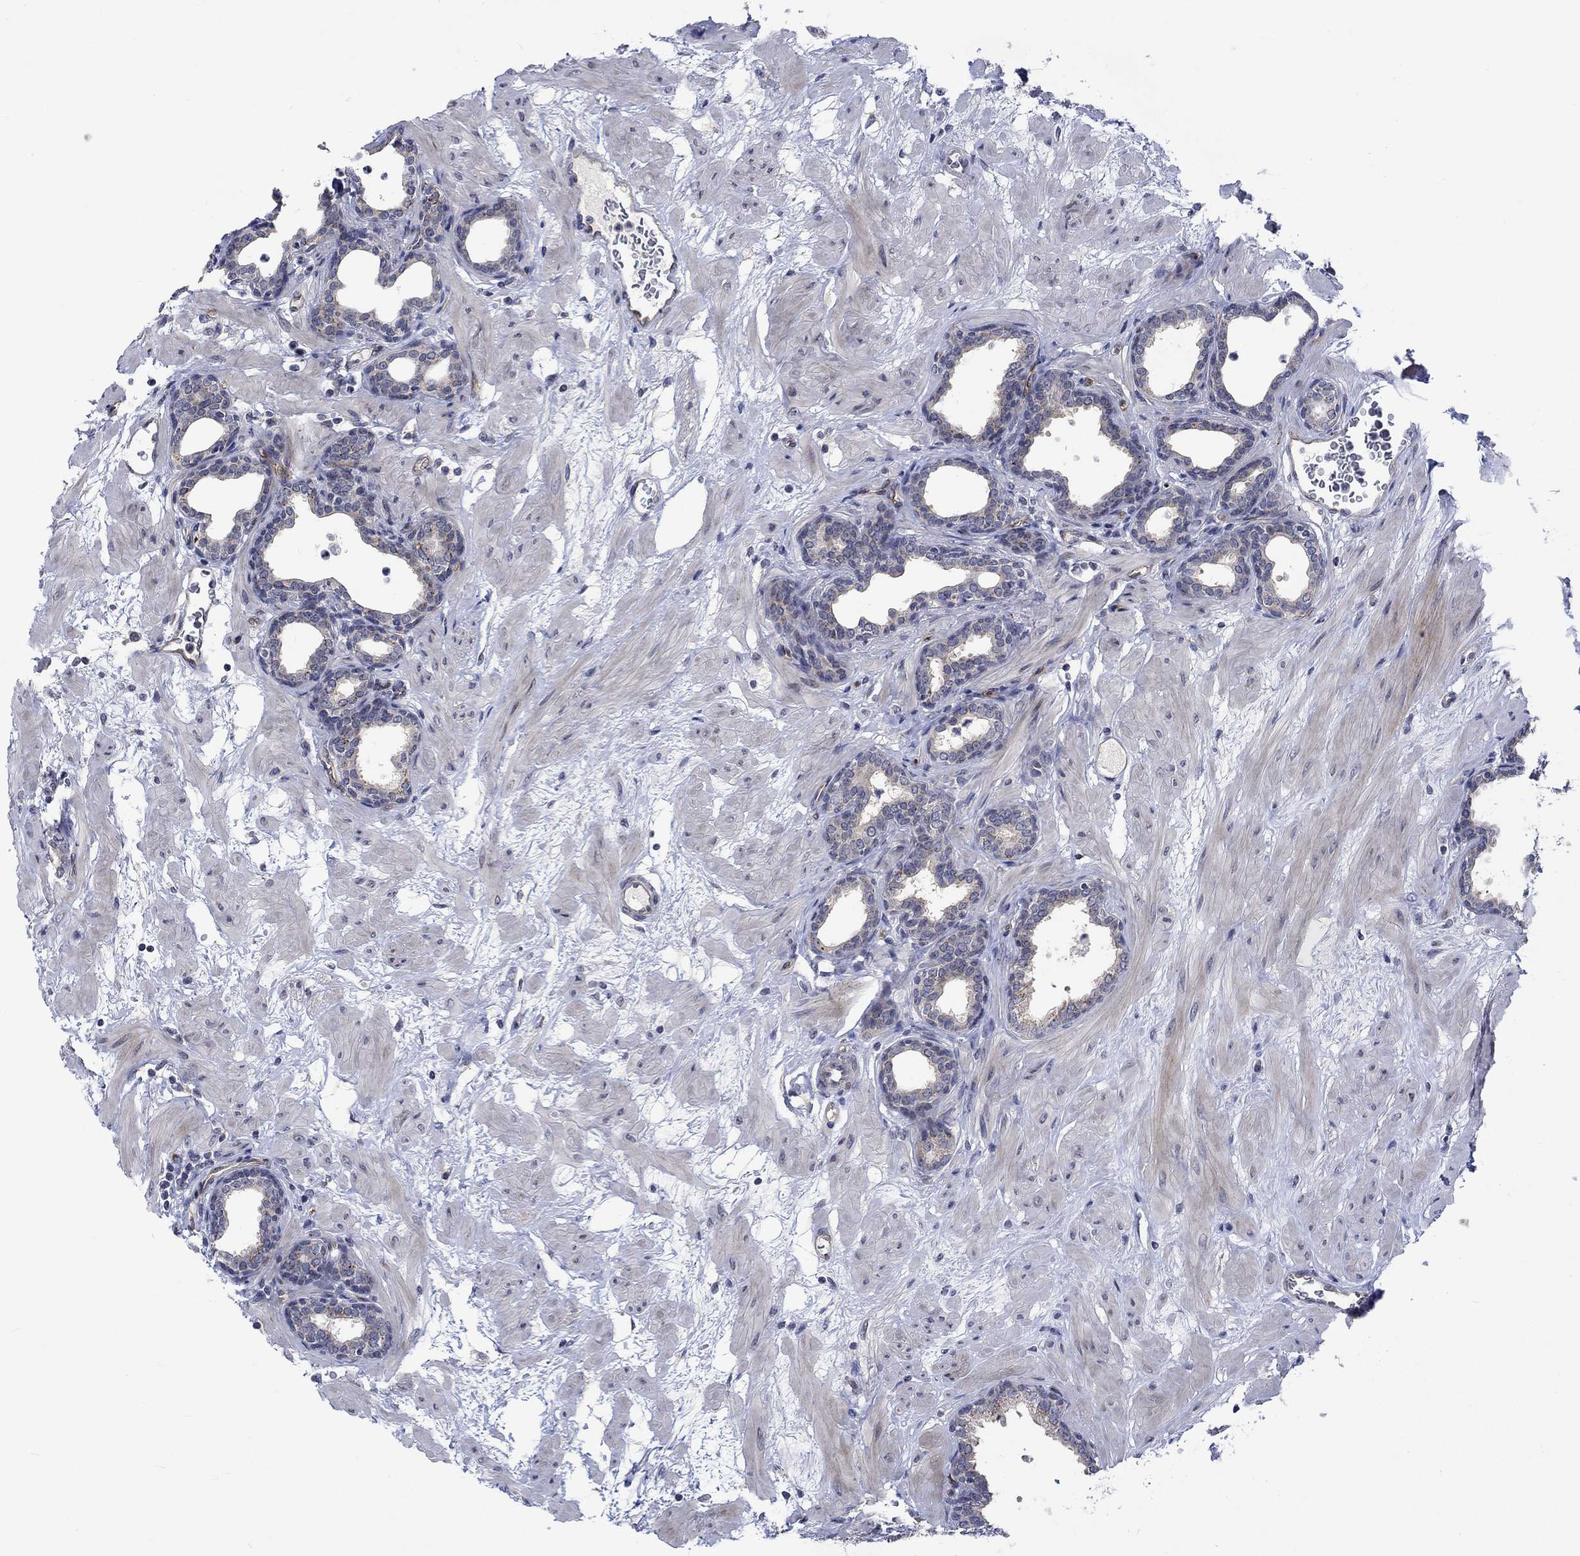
{"staining": {"intensity": "weak", "quantity": "25%-75%", "location": "cytoplasmic/membranous"}, "tissue": "prostate", "cell_type": "Glandular cells", "image_type": "normal", "snomed": [{"axis": "morphology", "description": "Normal tissue, NOS"}, {"axis": "topography", "description": "Prostate"}], "caption": "Prostate stained with DAB IHC reveals low levels of weak cytoplasmic/membranous staining in about 25%-75% of glandular cells. The staining is performed using DAB (3,3'-diaminobenzidine) brown chromogen to label protein expression. The nuclei are counter-stained blue using hematoxylin.", "gene": "GJA5", "patient": {"sex": "male", "age": 37}}